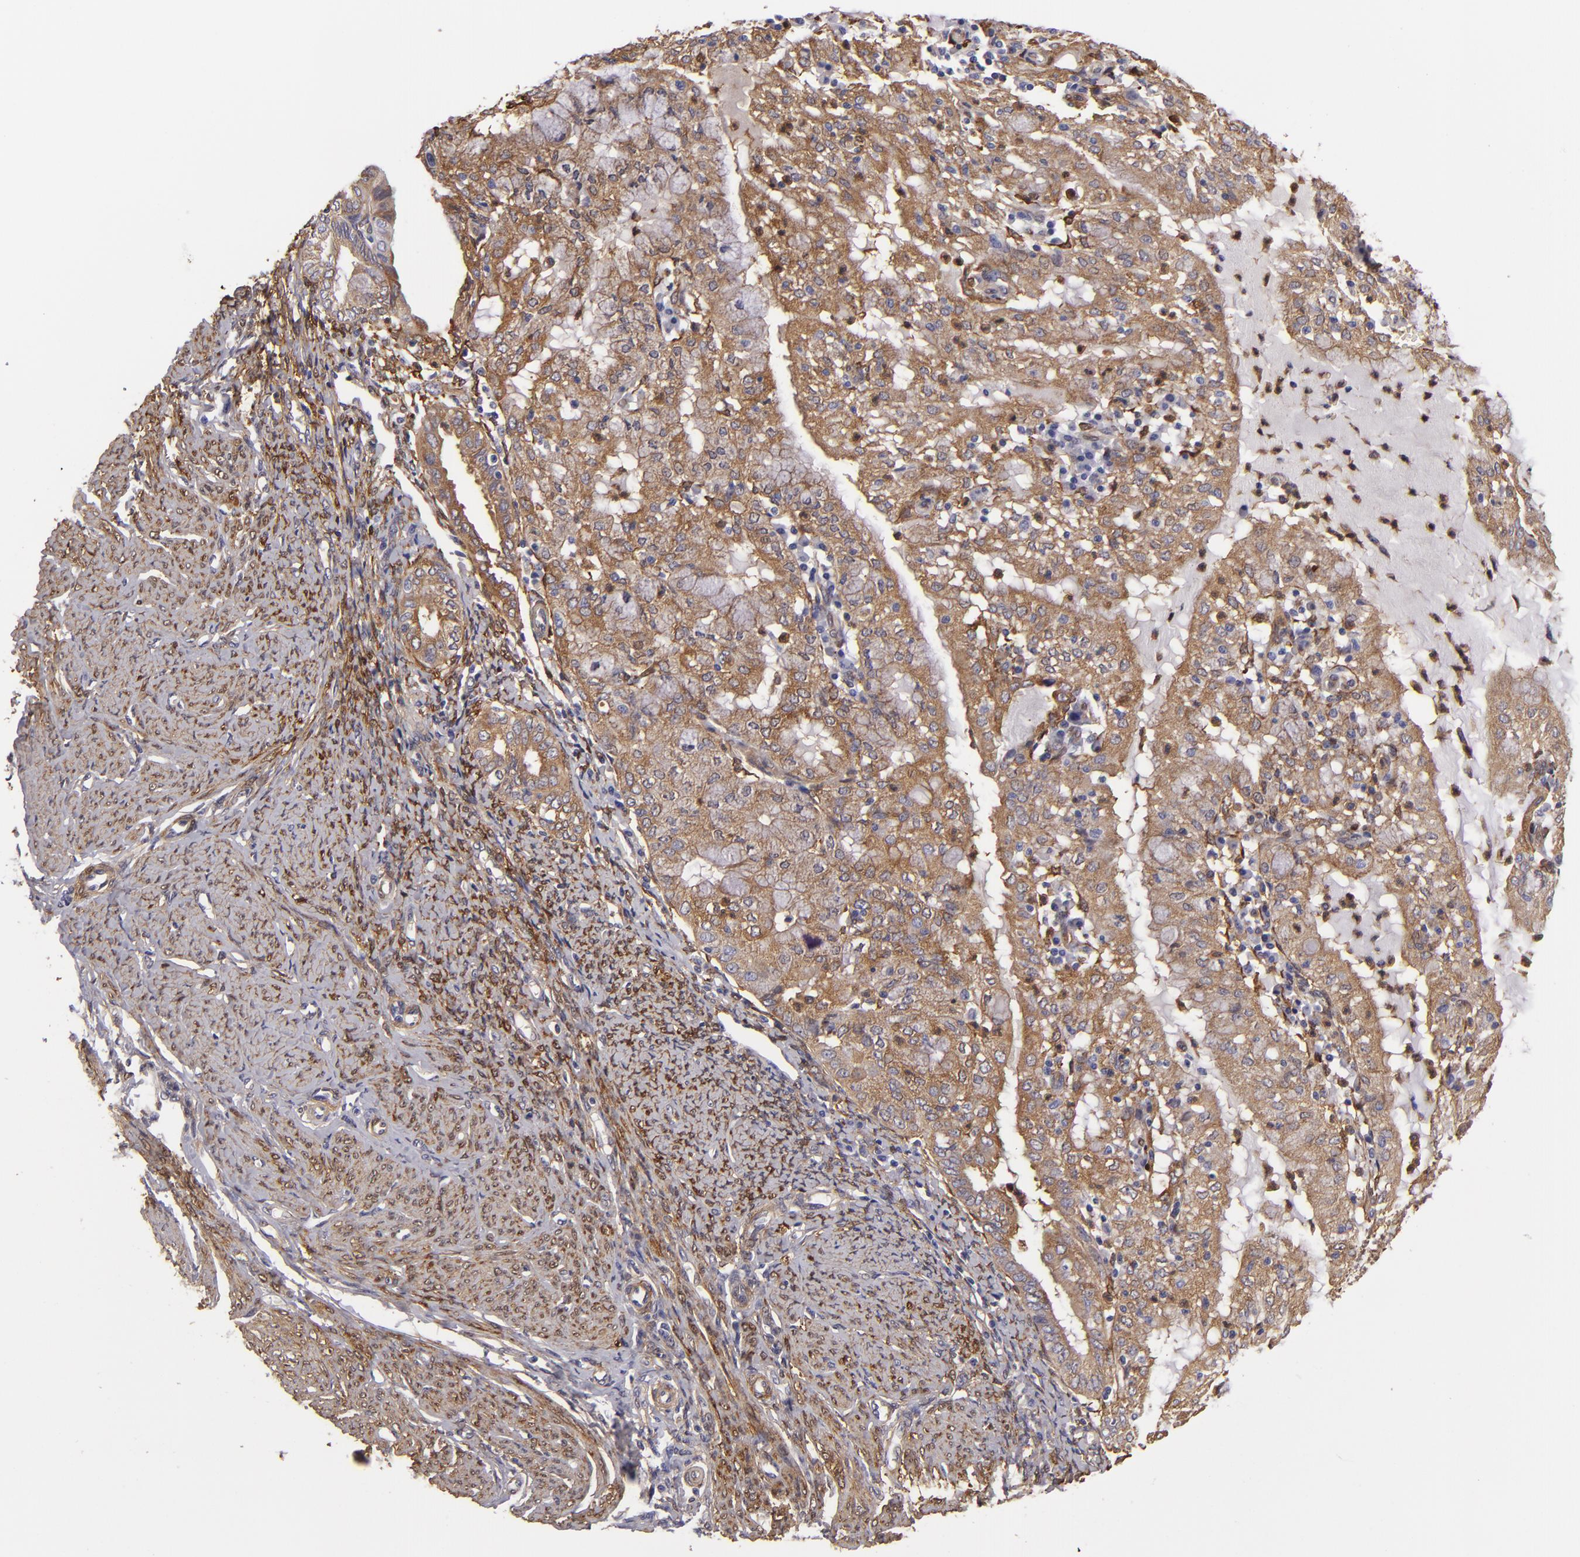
{"staining": {"intensity": "moderate", "quantity": ">75%", "location": "cytoplasmic/membranous"}, "tissue": "endometrial cancer", "cell_type": "Tumor cells", "image_type": "cancer", "snomed": [{"axis": "morphology", "description": "Adenocarcinoma, NOS"}, {"axis": "topography", "description": "Endometrium"}], "caption": "The histopathology image exhibits a brown stain indicating the presence of a protein in the cytoplasmic/membranous of tumor cells in endometrial cancer.", "gene": "VCL", "patient": {"sex": "female", "age": 63}}